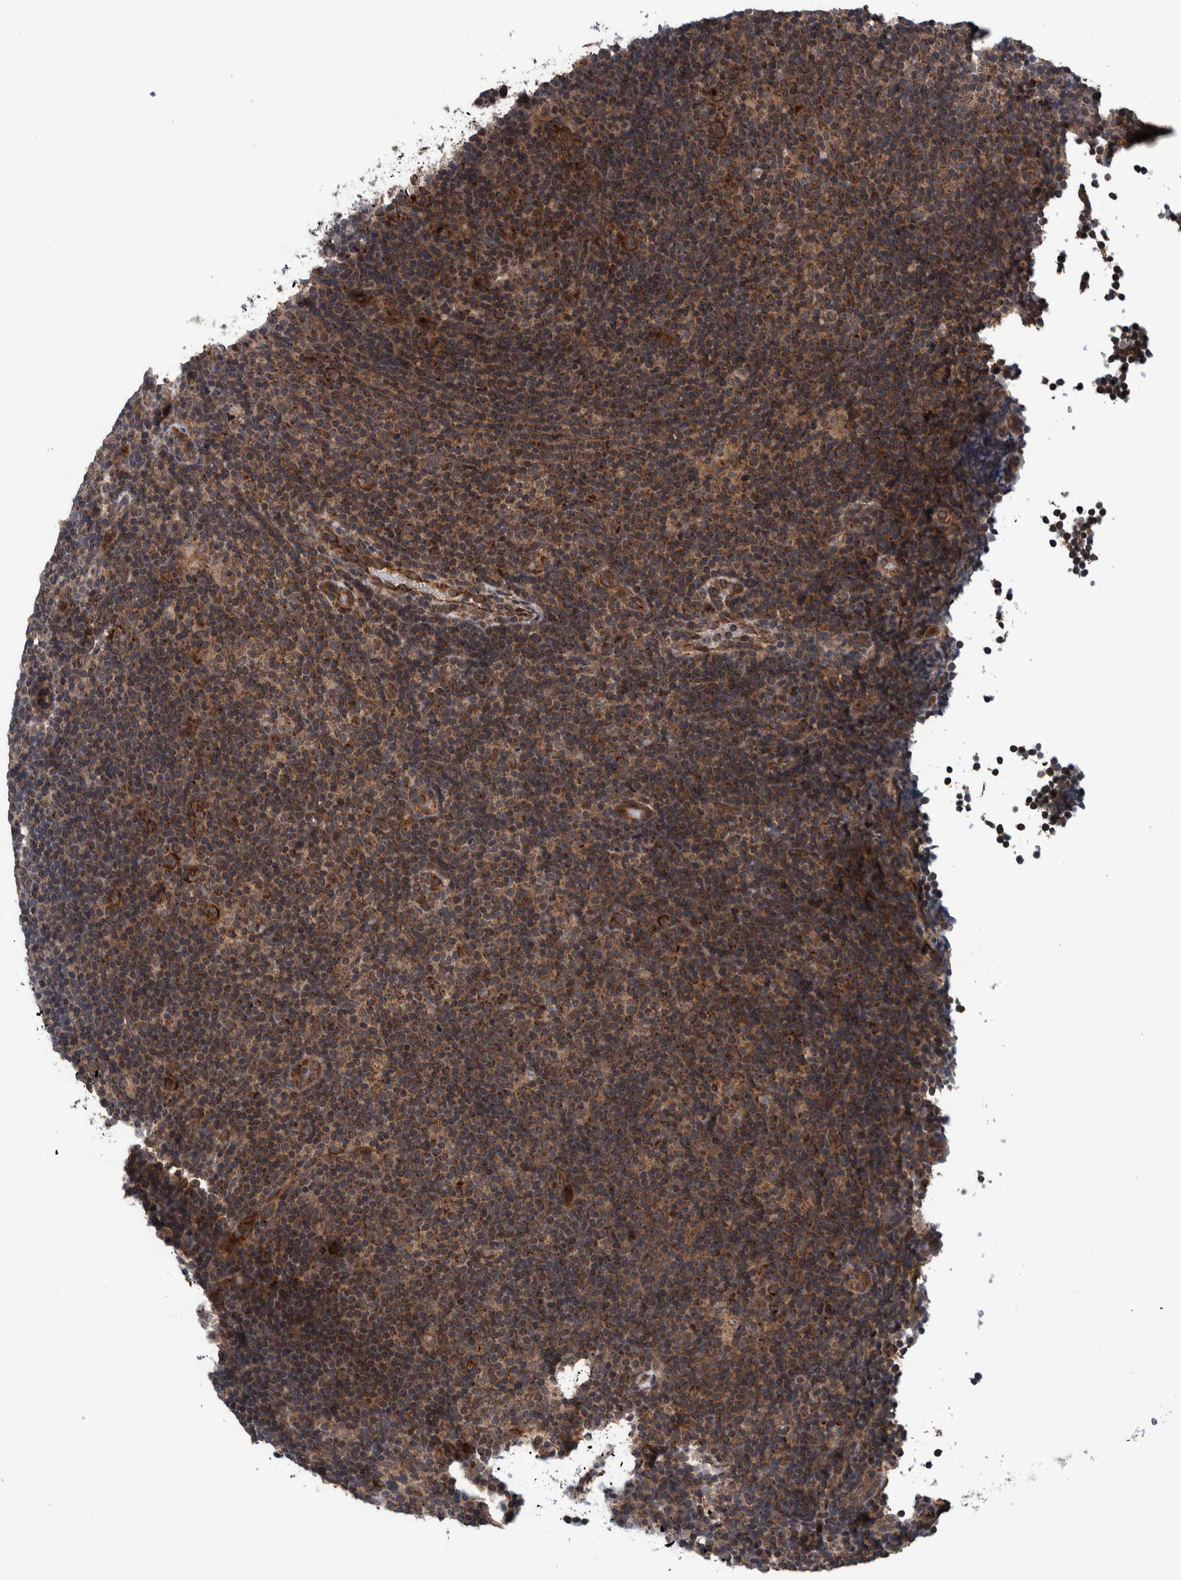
{"staining": {"intensity": "moderate", "quantity": ">75%", "location": "cytoplasmic/membranous"}, "tissue": "lymphoma", "cell_type": "Tumor cells", "image_type": "cancer", "snomed": [{"axis": "morphology", "description": "Hodgkin's disease, NOS"}, {"axis": "topography", "description": "Lymph node"}], "caption": "Immunohistochemical staining of Hodgkin's disease demonstrates moderate cytoplasmic/membranous protein expression in about >75% of tumor cells.", "gene": "MRPS7", "patient": {"sex": "female", "age": 57}}